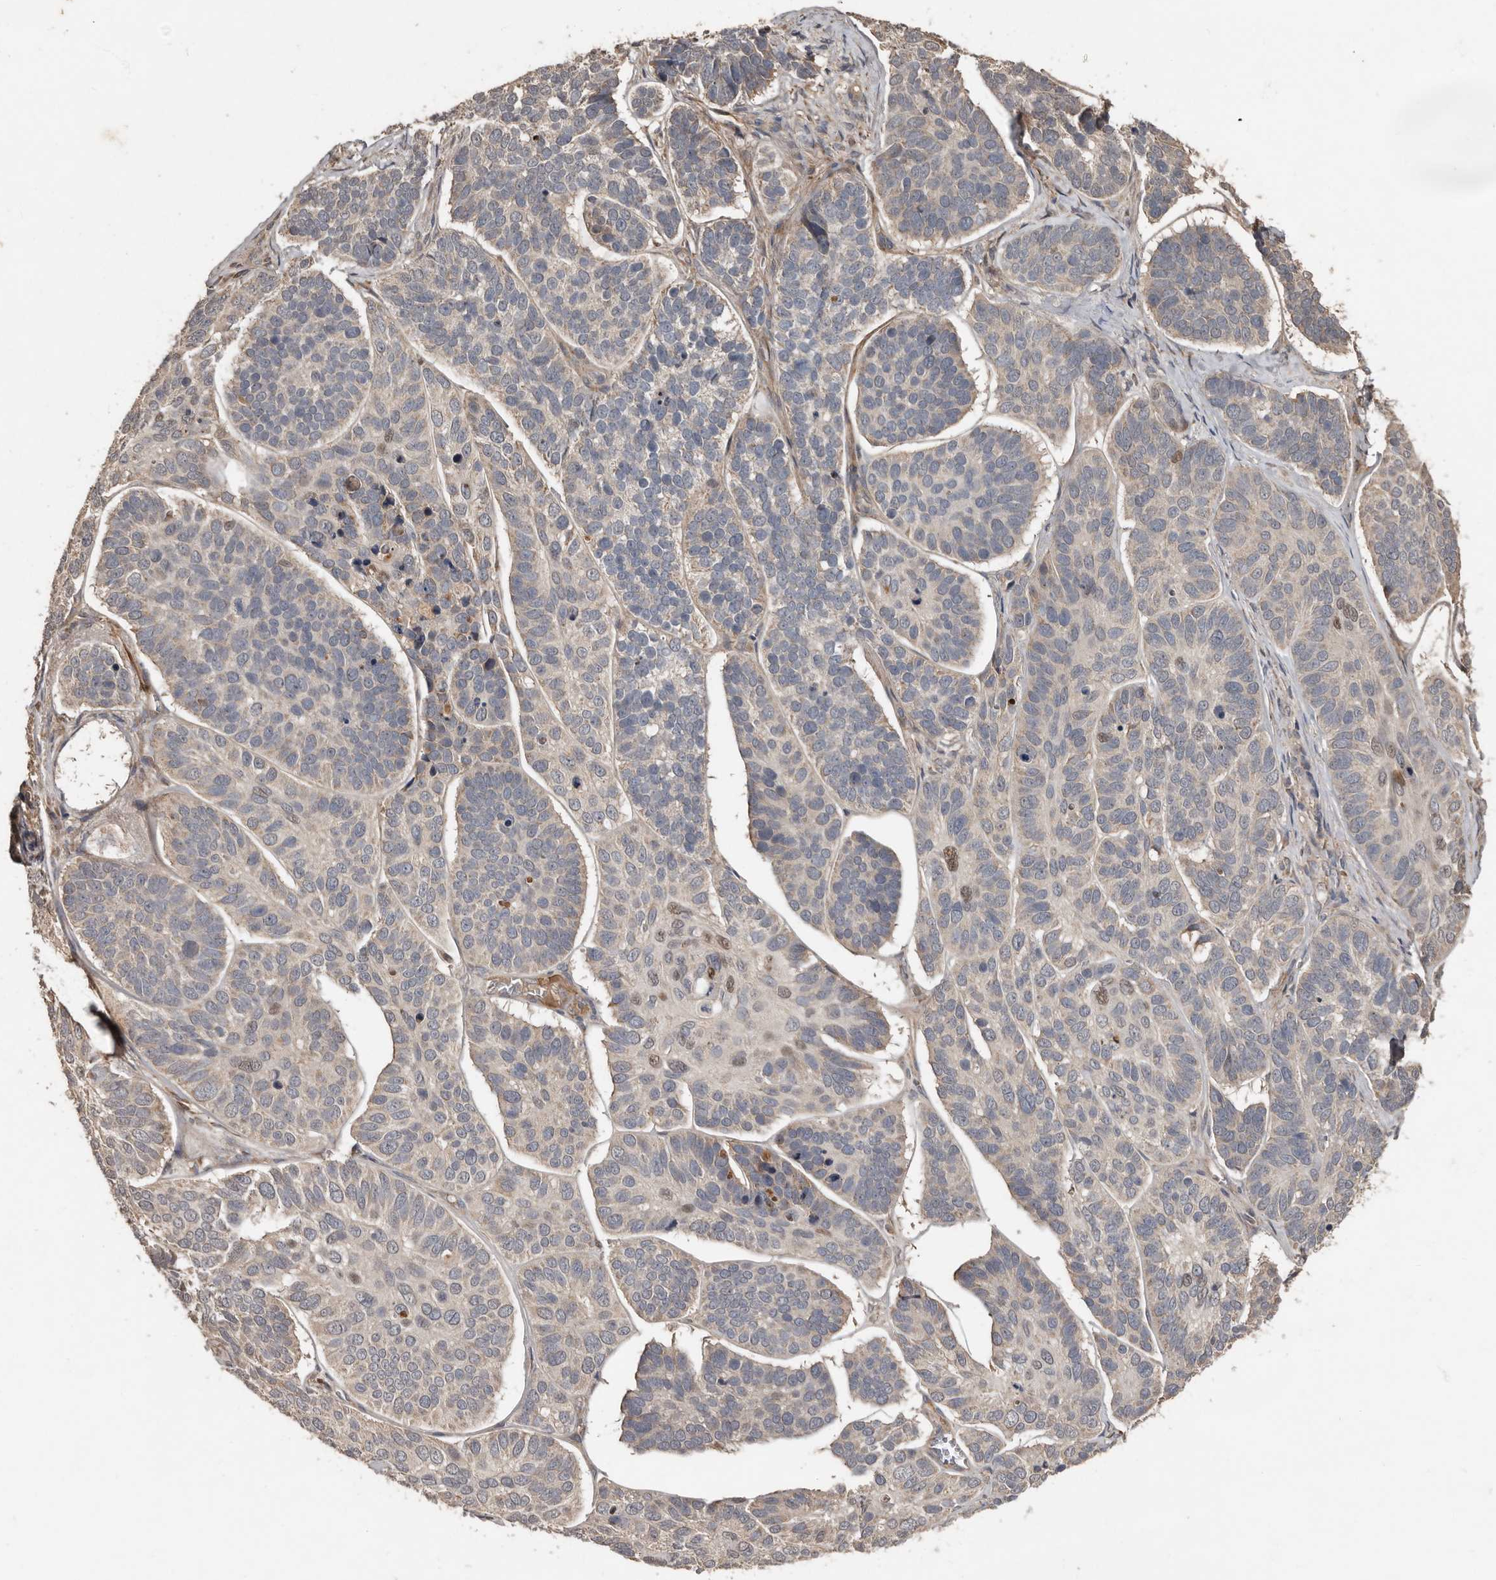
{"staining": {"intensity": "moderate", "quantity": "<25%", "location": "nuclear"}, "tissue": "skin cancer", "cell_type": "Tumor cells", "image_type": "cancer", "snomed": [{"axis": "morphology", "description": "Basal cell carcinoma"}, {"axis": "topography", "description": "Skin"}], "caption": "Protein analysis of skin cancer tissue shows moderate nuclear expression in approximately <25% of tumor cells.", "gene": "KIF26B", "patient": {"sex": "male", "age": 62}}